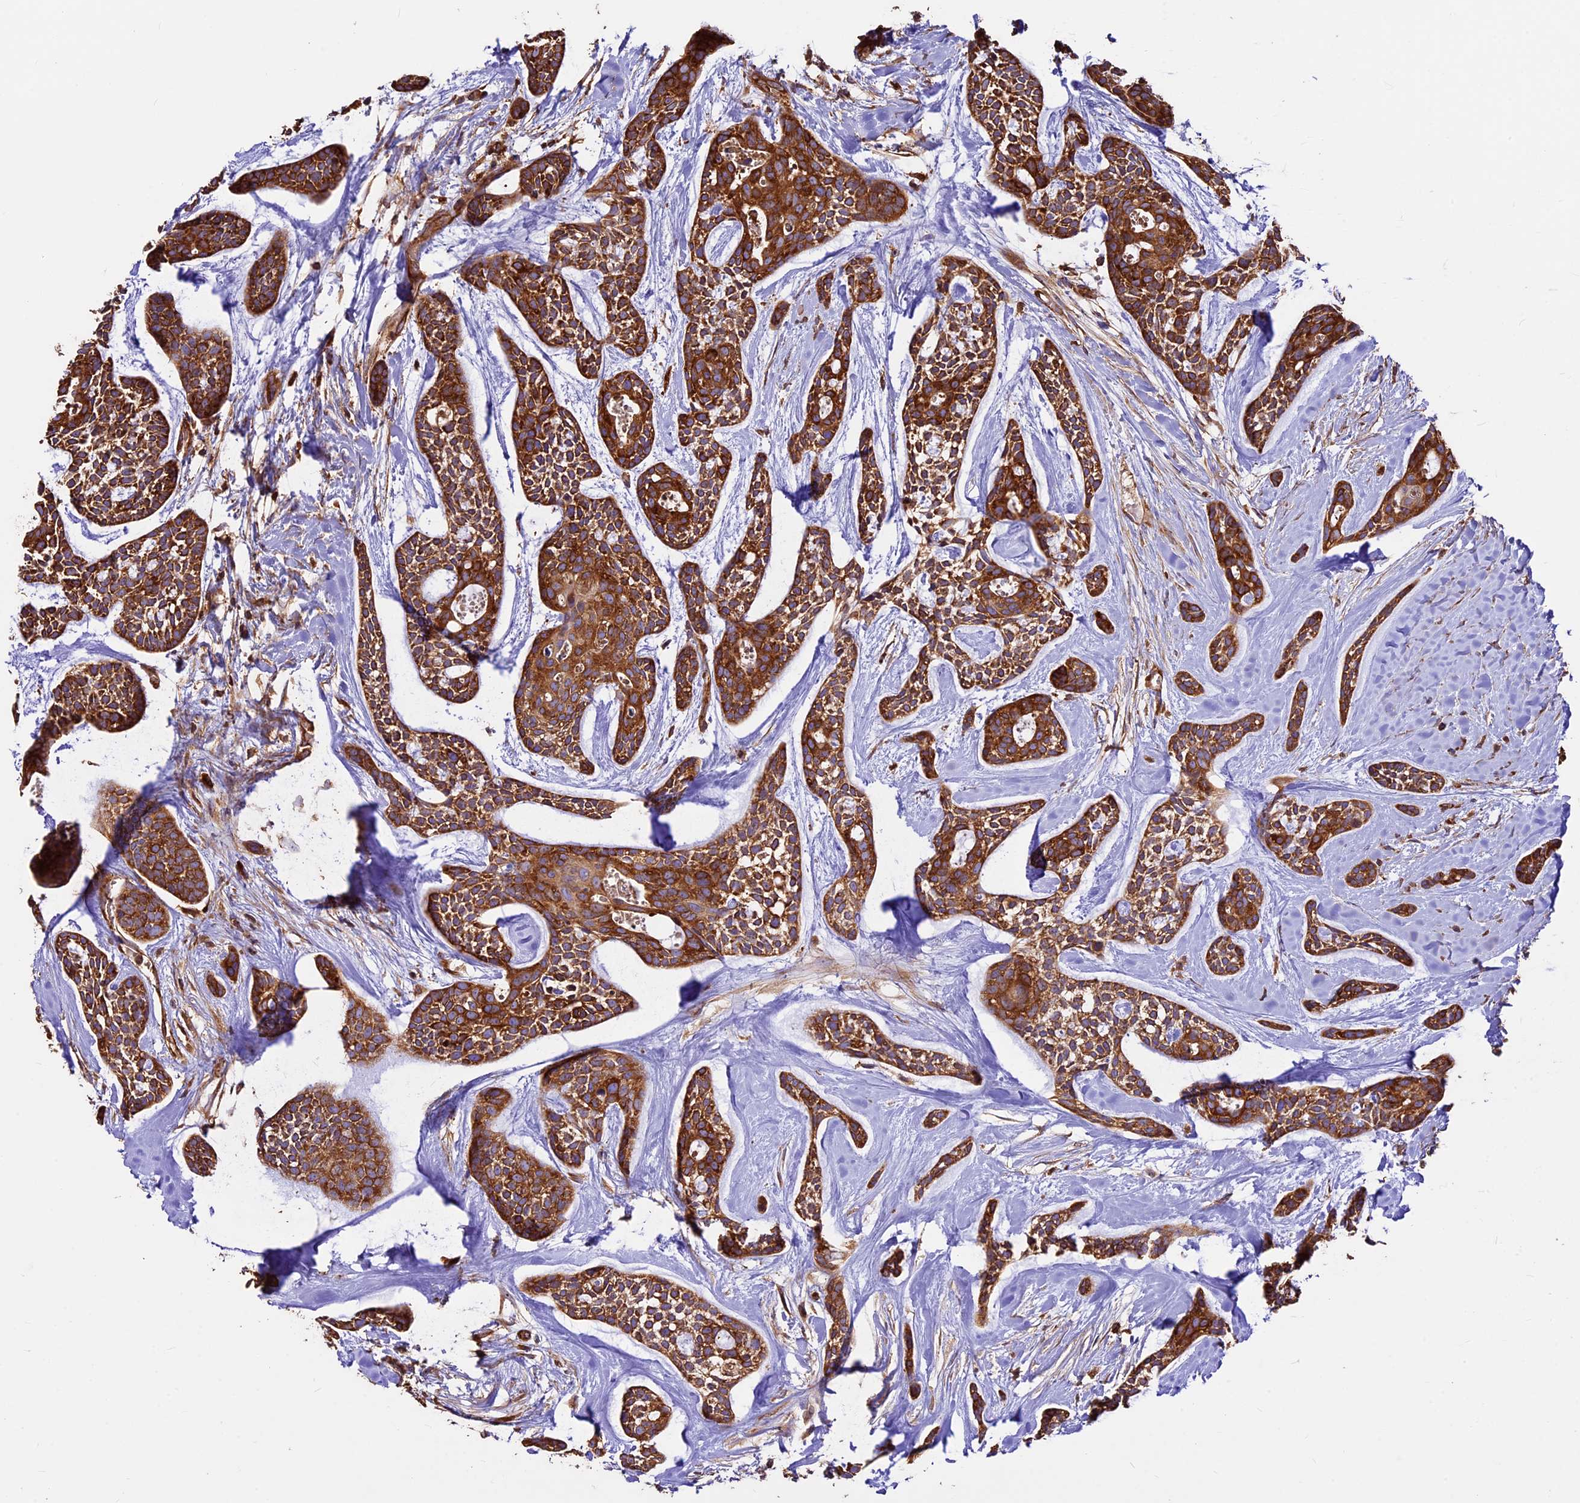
{"staining": {"intensity": "strong", "quantity": ">75%", "location": "cytoplasmic/membranous"}, "tissue": "head and neck cancer", "cell_type": "Tumor cells", "image_type": "cancer", "snomed": [{"axis": "morphology", "description": "Adenocarcinoma, NOS"}, {"axis": "topography", "description": "Subcutis"}, {"axis": "topography", "description": "Head-Neck"}], "caption": "An image showing strong cytoplasmic/membranous expression in approximately >75% of tumor cells in head and neck cancer, as visualized by brown immunohistochemical staining.", "gene": "KARS1", "patient": {"sex": "female", "age": 73}}